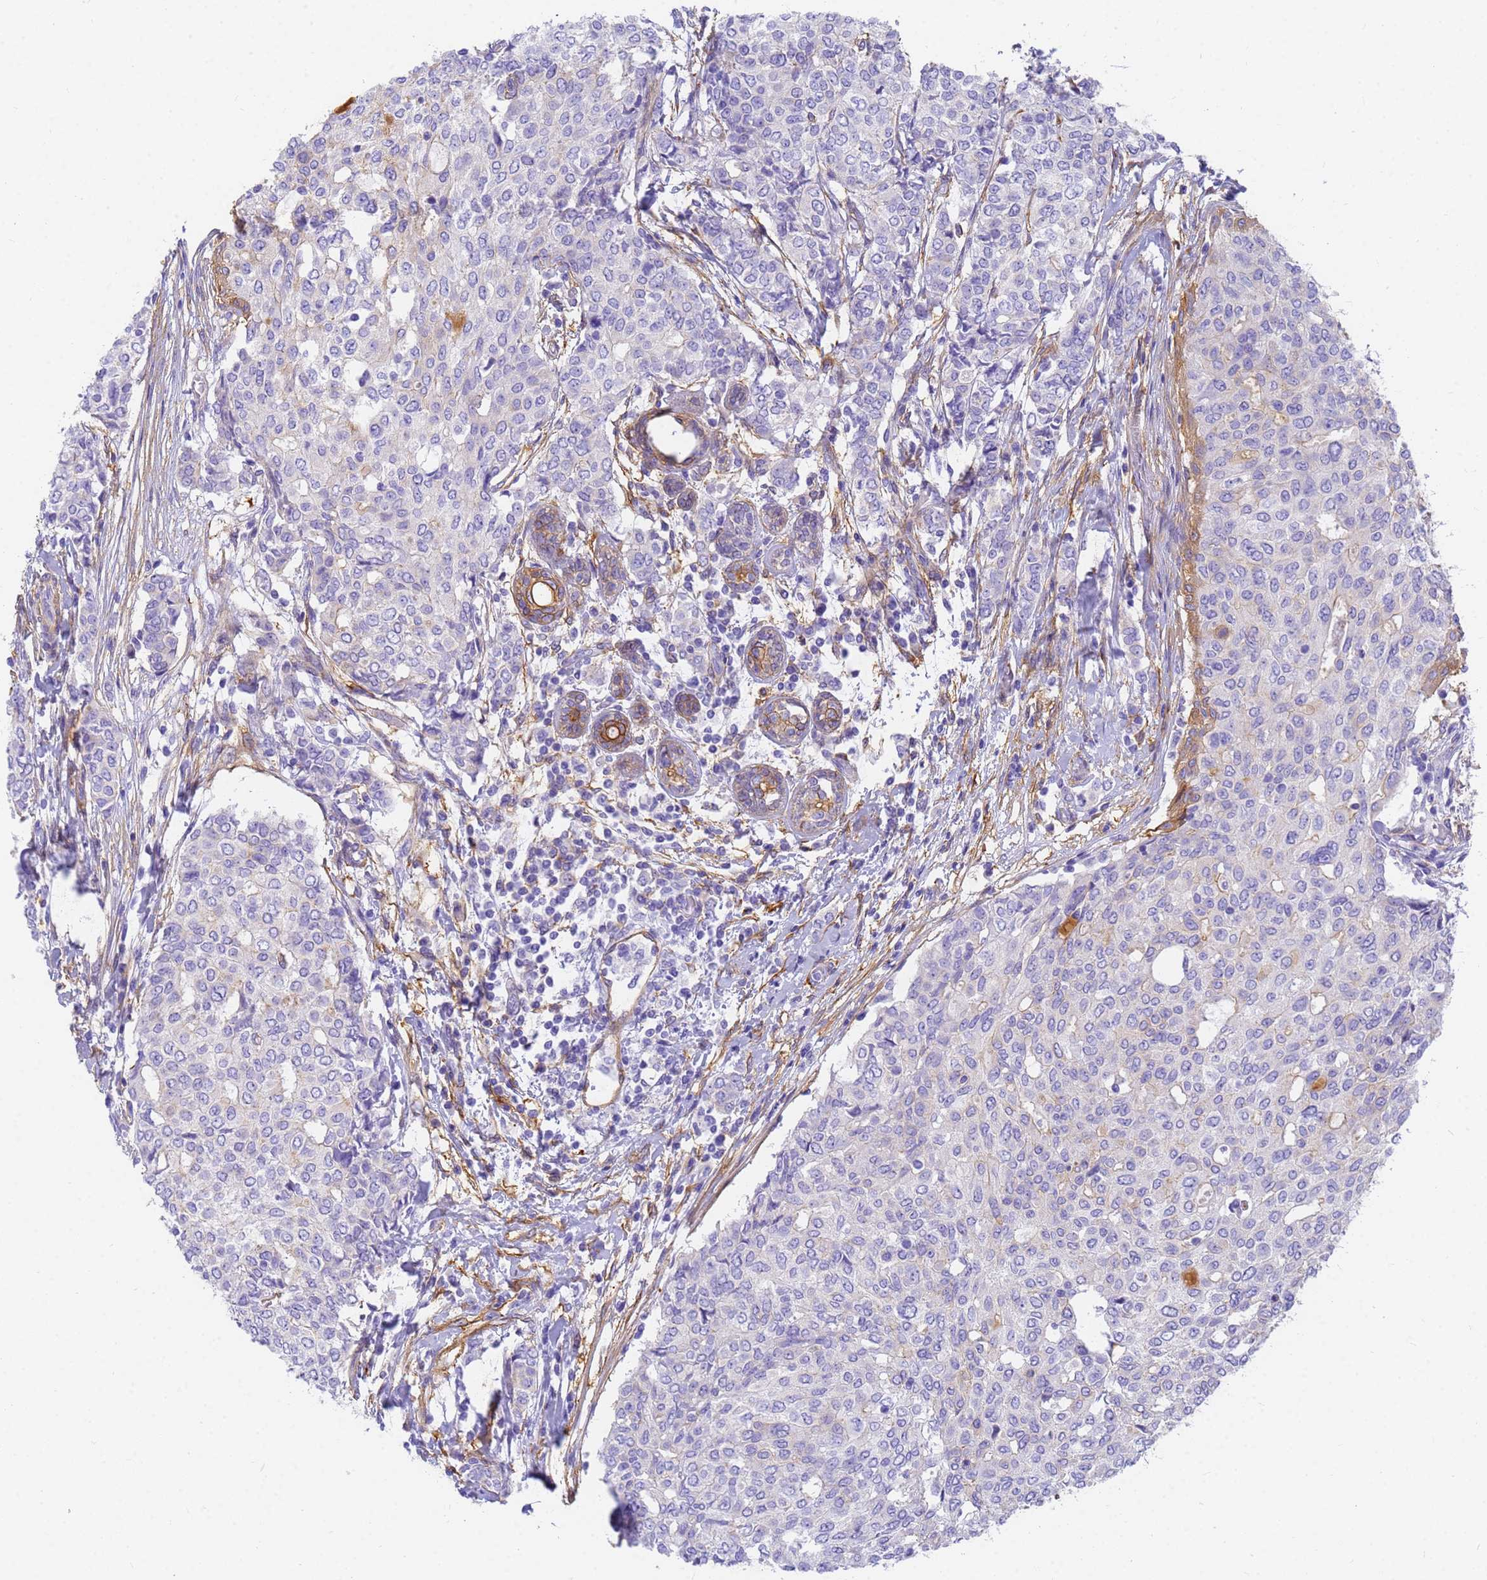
{"staining": {"intensity": "negative", "quantity": "none", "location": "none"}, "tissue": "breast cancer", "cell_type": "Tumor cells", "image_type": "cancer", "snomed": [{"axis": "morphology", "description": "Lobular carcinoma"}, {"axis": "topography", "description": "Breast"}], "caption": "An image of human breast cancer is negative for staining in tumor cells. (Brightfield microscopy of DAB (3,3'-diaminobenzidine) immunohistochemistry (IHC) at high magnification).", "gene": "MVB12A", "patient": {"sex": "female", "age": 51}}